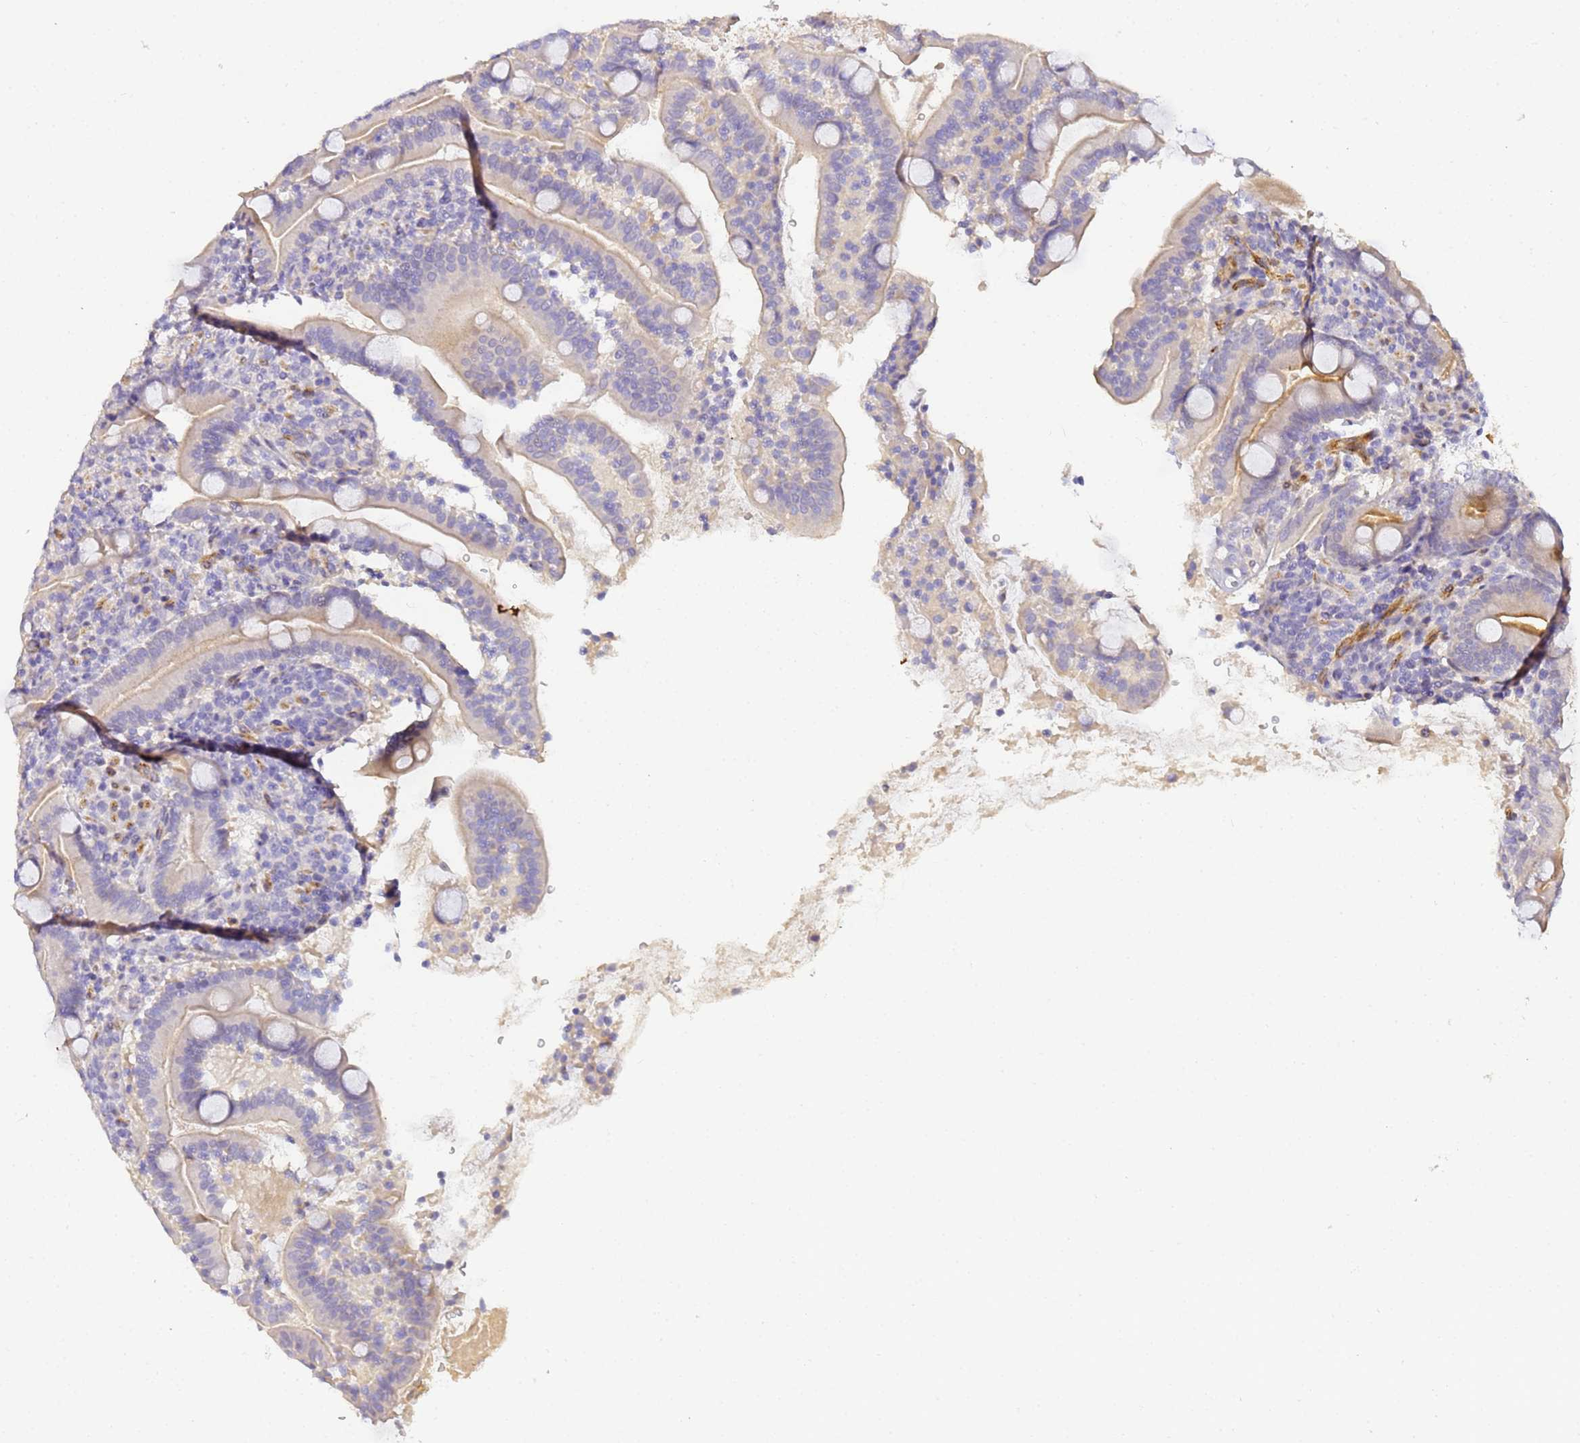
{"staining": {"intensity": "moderate", "quantity": "<25%", "location": "cytoplasmic/membranous"}, "tissue": "duodenum", "cell_type": "Glandular cells", "image_type": "normal", "snomed": [{"axis": "morphology", "description": "Normal tissue, NOS"}, {"axis": "topography", "description": "Duodenum"}], "caption": "Glandular cells show low levels of moderate cytoplasmic/membranous staining in about <25% of cells in normal duodenum. The protein of interest is stained brown, and the nuclei are stained in blue (DAB IHC with brightfield microscopy, high magnification).", "gene": "CFHR1", "patient": {"sex": "male", "age": 35}}